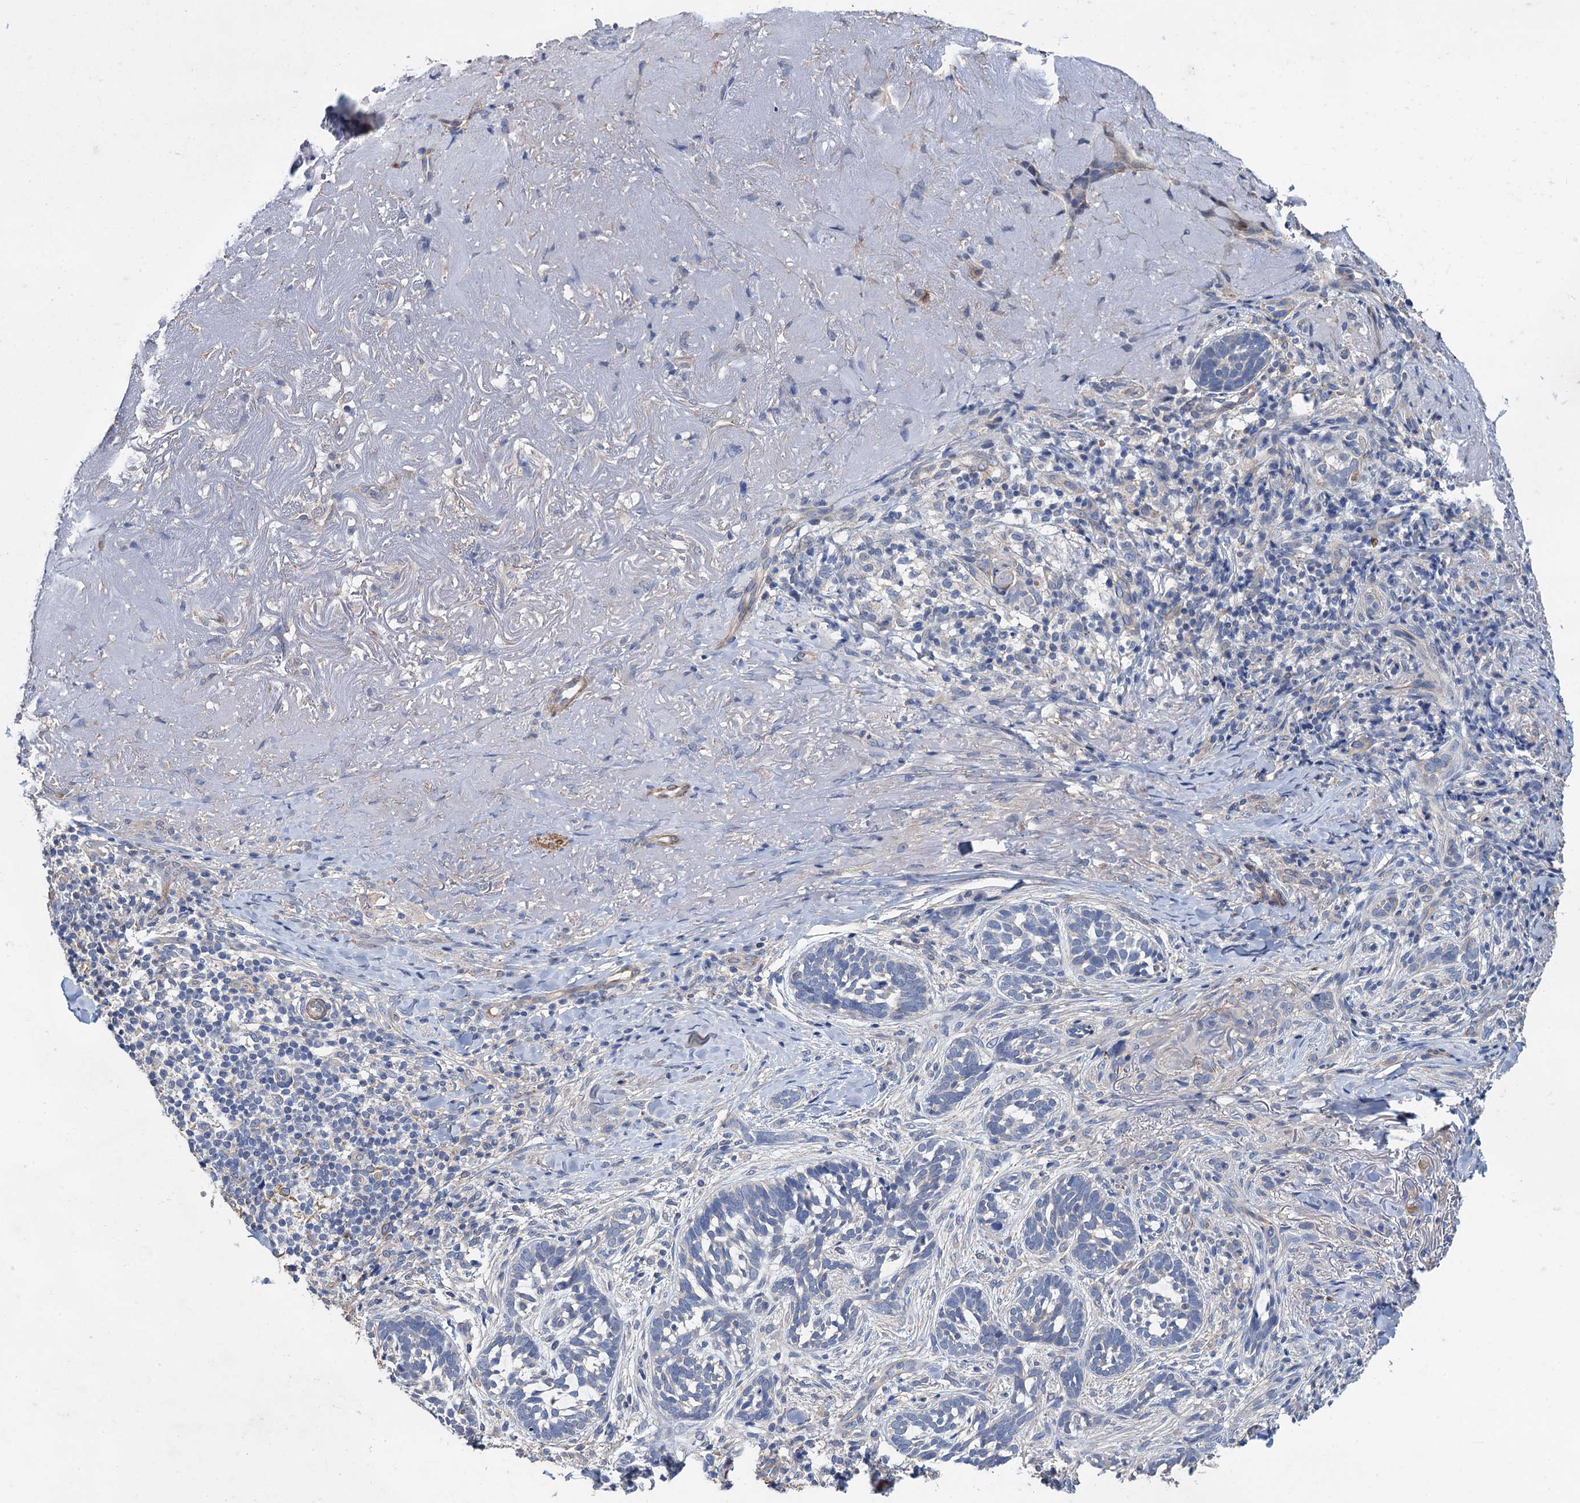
{"staining": {"intensity": "negative", "quantity": "none", "location": "none"}, "tissue": "skin cancer", "cell_type": "Tumor cells", "image_type": "cancer", "snomed": [{"axis": "morphology", "description": "Basal cell carcinoma"}, {"axis": "topography", "description": "Skin"}], "caption": "Histopathology image shows no protein positivity in tumor cells of skin basal cell carcinoma tissue. (DAB immunohistochemistry (IHC) visualized using brightfield microscopy, high magnification).", "gene": "SMCO3", "patient": {"sex": "male", "age": 71}}